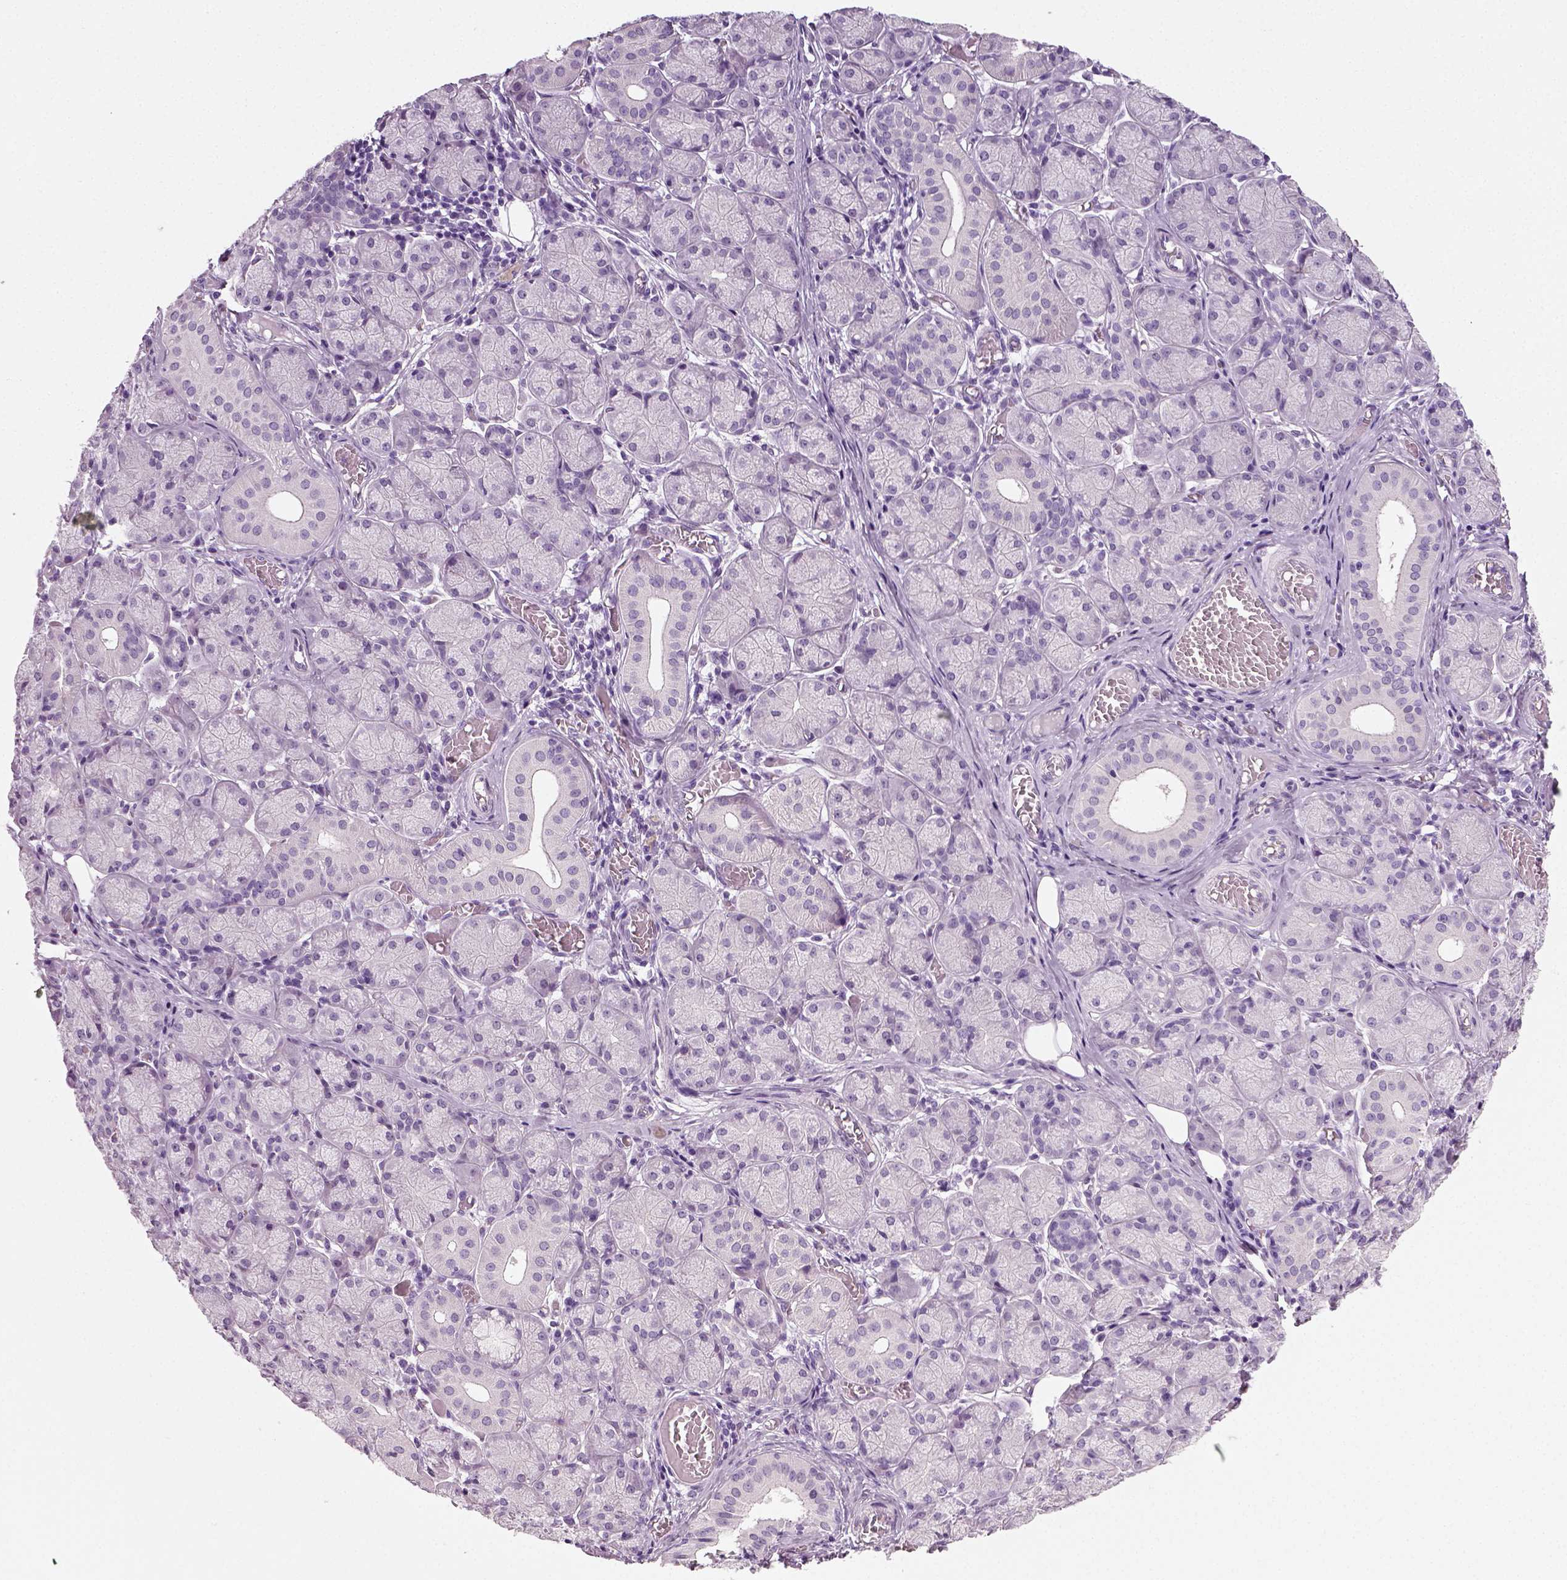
{"staining": {"intensity": "negative", "quantity": "none", "location": "none"}, "tissue": "salivary gland", "cell_type": "Glandular cells", "image_type": "normal", "snomed": [{"axis": "morphology", "description": "Normal tissue, NOS"}, {"axis": "topography", "description": "Salivary gland"}, {"axis": "topography", "description": "Peripheral nerve tissue"}], "caption": "Glandular cells are negative for protein expression in benign human salivary gland. (Brightfield microscopy of DAB (3,3'-diaminobenzidine) immunohistochemistry at high magnification).", "gene": "SPATA31E1", "patient": {"sex": "female", "age": 24}}